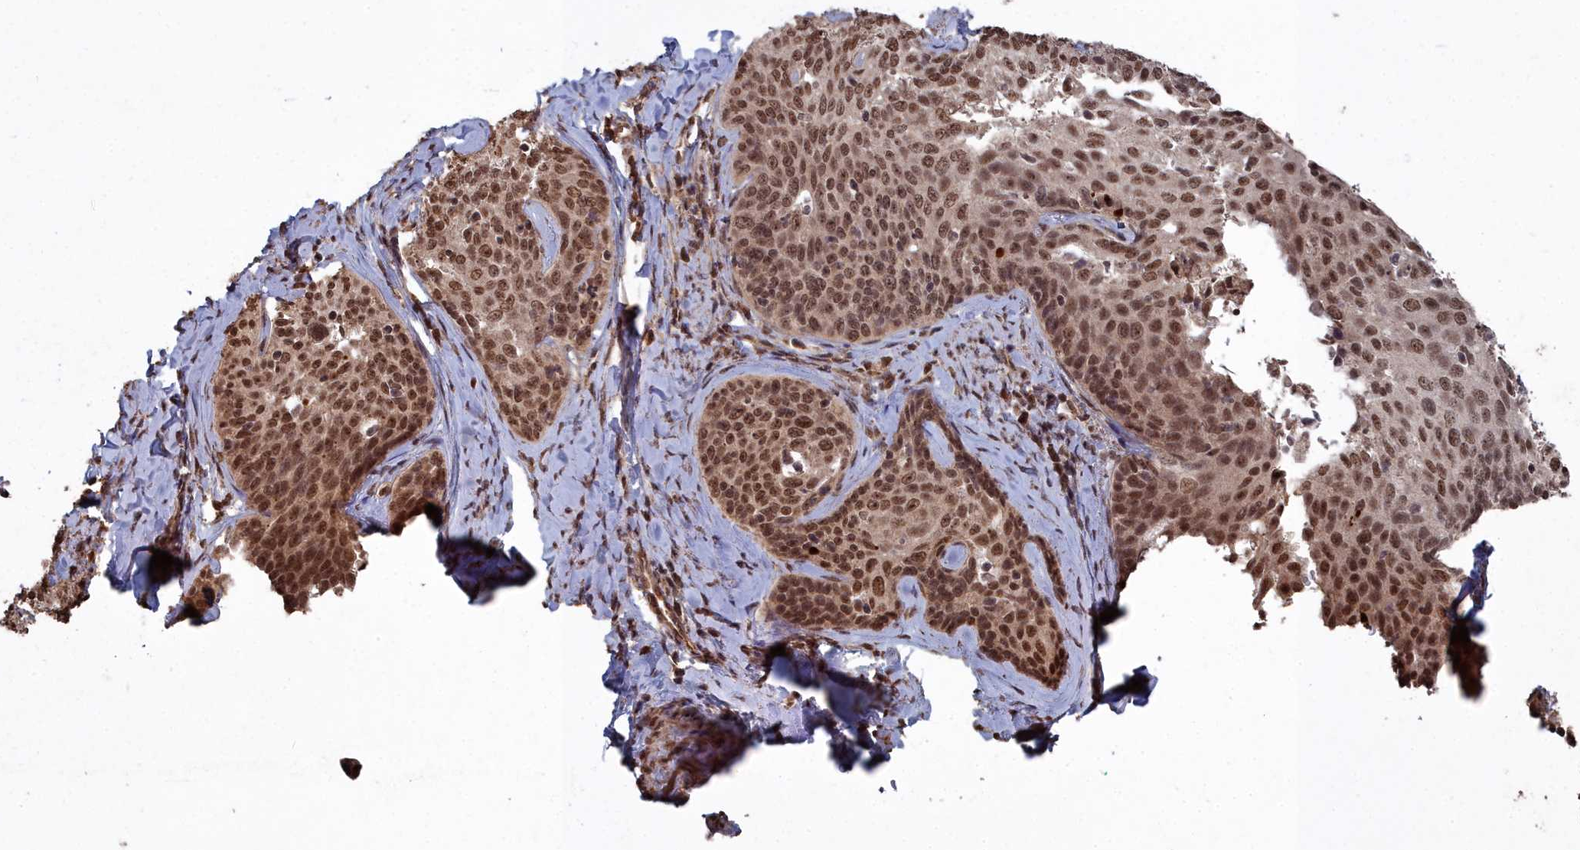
{"staining": {"intensity": "moderate", "quantity": ">75%", "location": "nuclear"}, "tissue": "cervical cancer", "cell_type": "Tumor cells", "image_type": "cancer", "snomed": [{"axis": "morphology", "description": "Squamous cell carcinoma, NOS"}, {"axis": "topography", "description": "Cervix"}], "caption": "Protein staining of cervical cancer (squamous cell carcinoma) tissue shows moderate nuclear expression in approximately >75% of tumor cells.", "gene": "CCNP", "patient": {"sex": "female", "age": 50}}